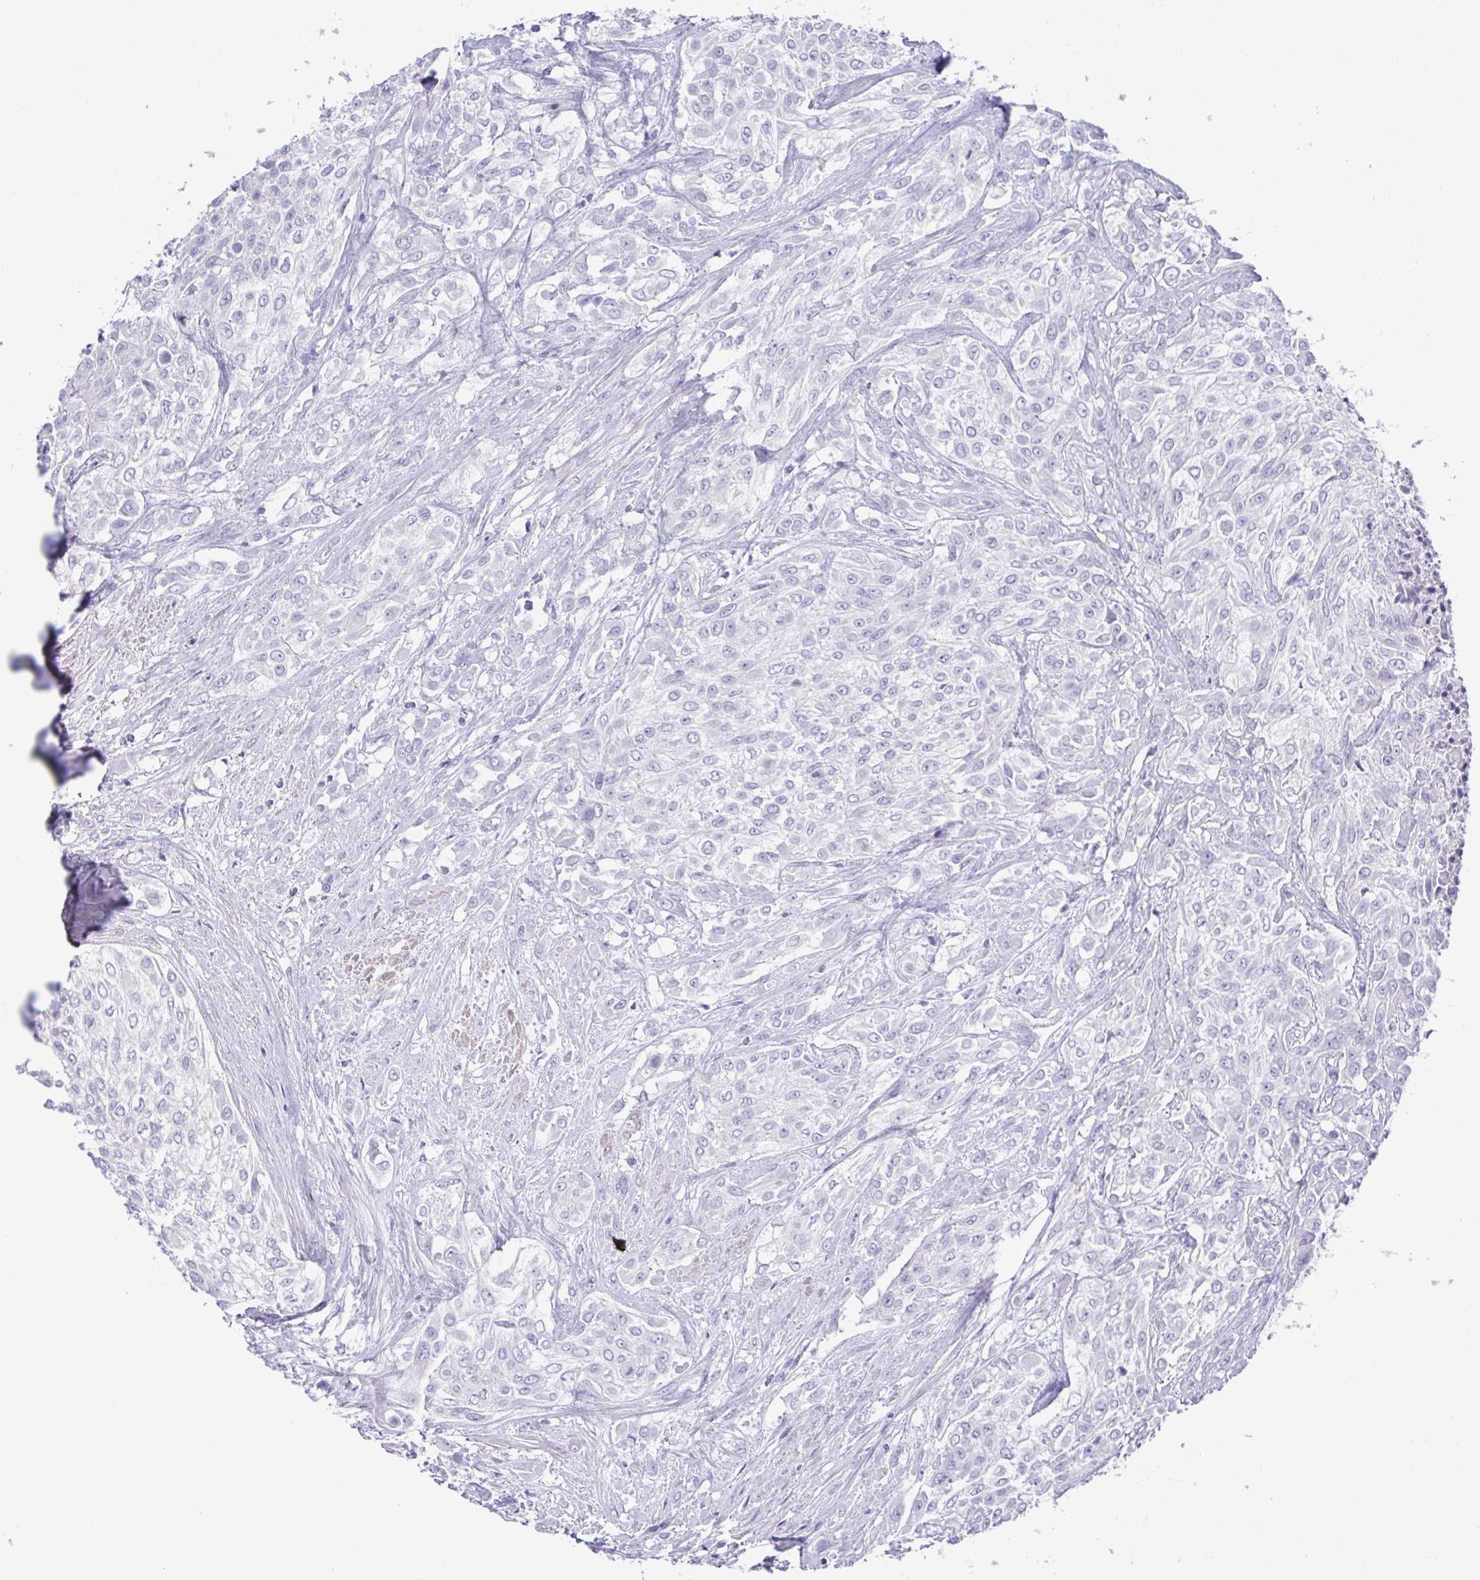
{"staining": {"intensity": "negative", "quantity": "none", "location": "none"}, "tissue": "urothelial cancer", "cell_type": "Tumor cells", "image_type": "cancer", "snomed": [{"axis": "morphology", "description": "Urothelial carcinoma, High grade"}, {"axis": "topography", "description": "Urinary bladder"}], "caption": "Immunohistochemistry (IHC) micrograph of high-grade urothelial carcinoma stained for a protein (brown), which shows no positivity in tumor cells.", "gene": "MED11", "patient": {"sex": "male", "age": 57}}